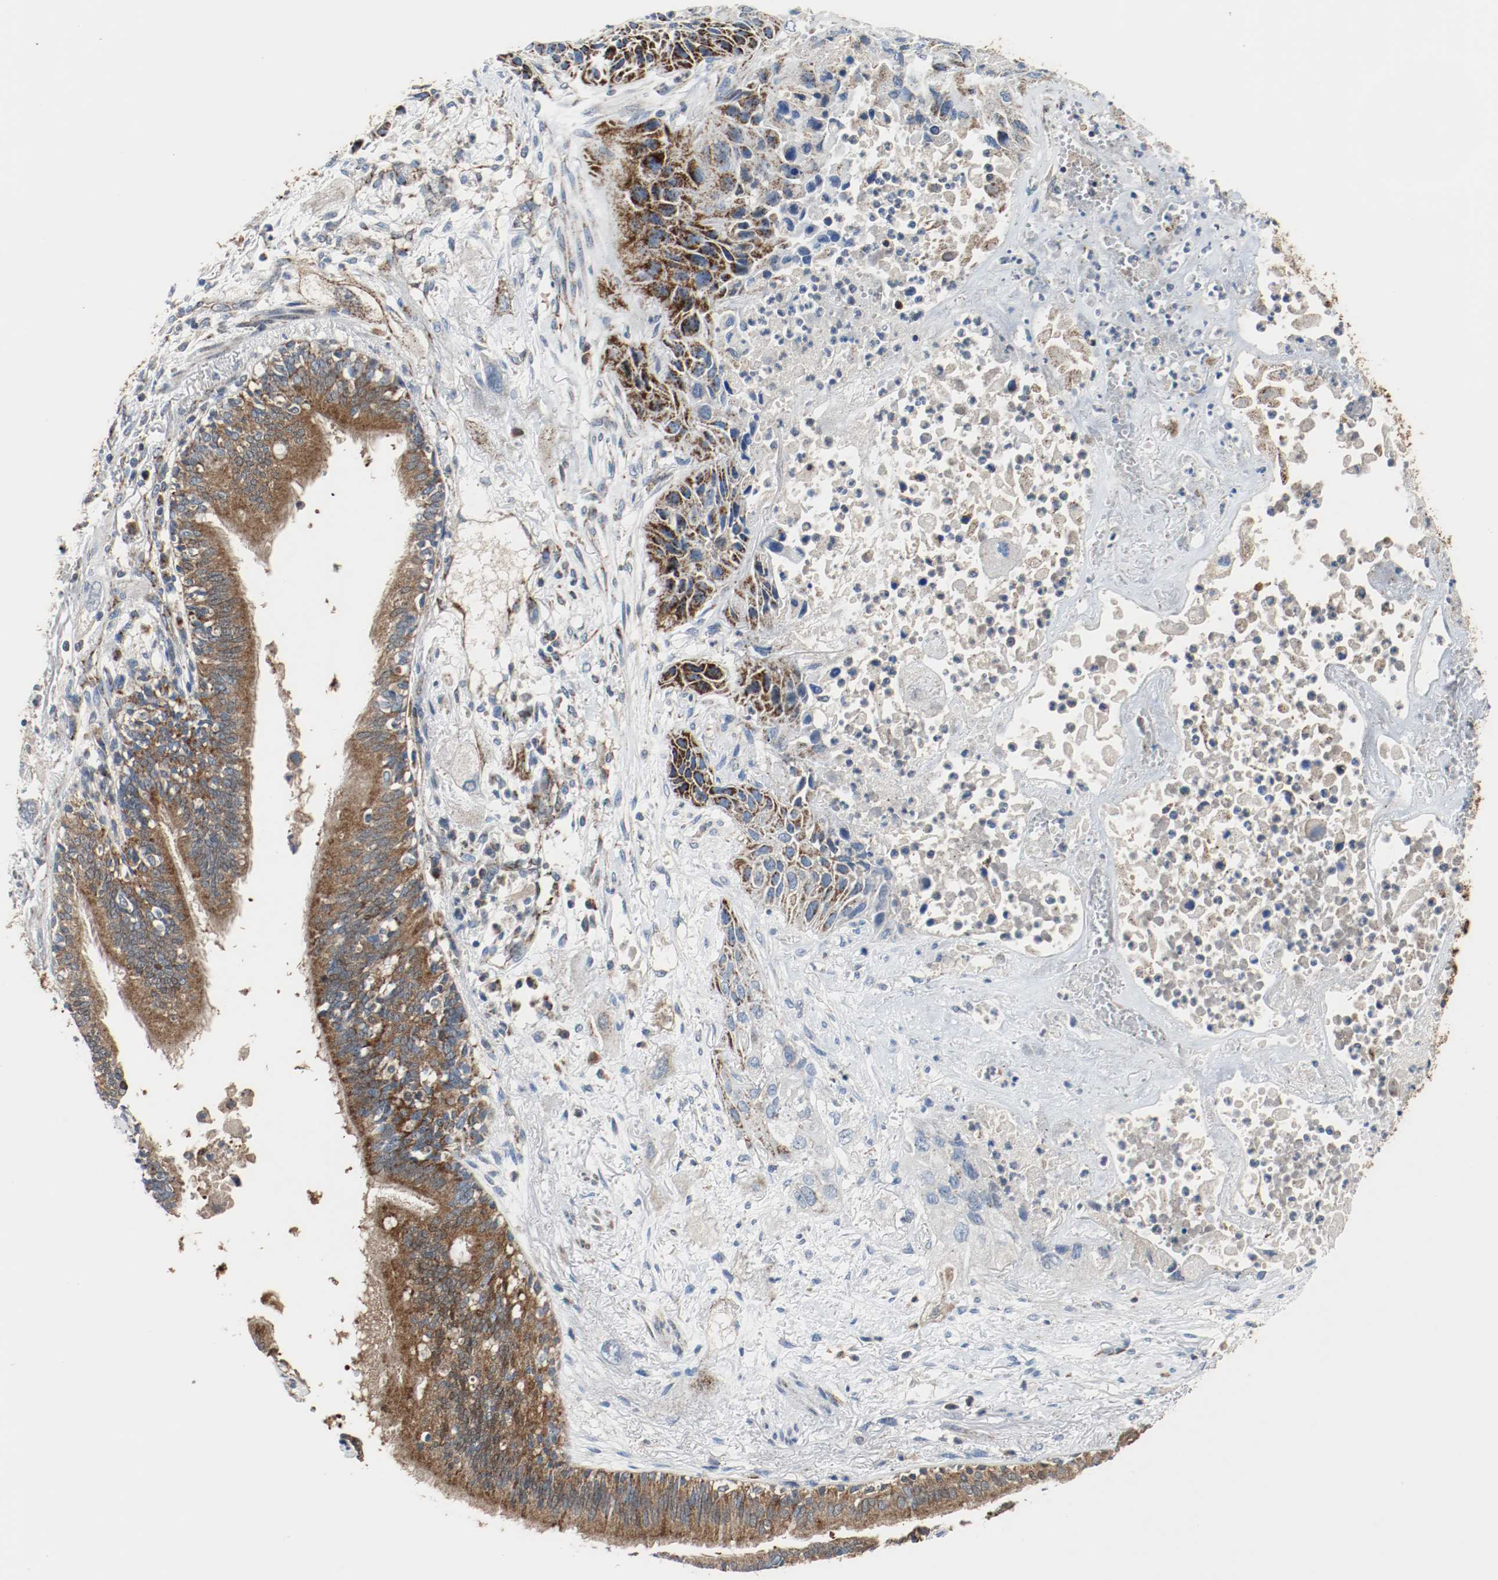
{"staining": {"intensity": "strong", "quantity": "25%-75%", "location": "cytoplasmic/membranous"}, "tissue": "lung cancer", "cell_type": "Tumor cells", "image_type": "cancer", "snomed": [{"axis": "morphology", "description": "Squamous cell carcinoma, NOS"}, {"axis": "topography", "description": "Lung"}], "caption": "High-power microscopy captured an IHC image of lung squamous cell carcinoma, revealing strong cytoplasmic/membranous positivity in about 25%-75% of tumor cells.", "gene": "TXNRD1", "patient": {"sex": "female", "age": 76}}